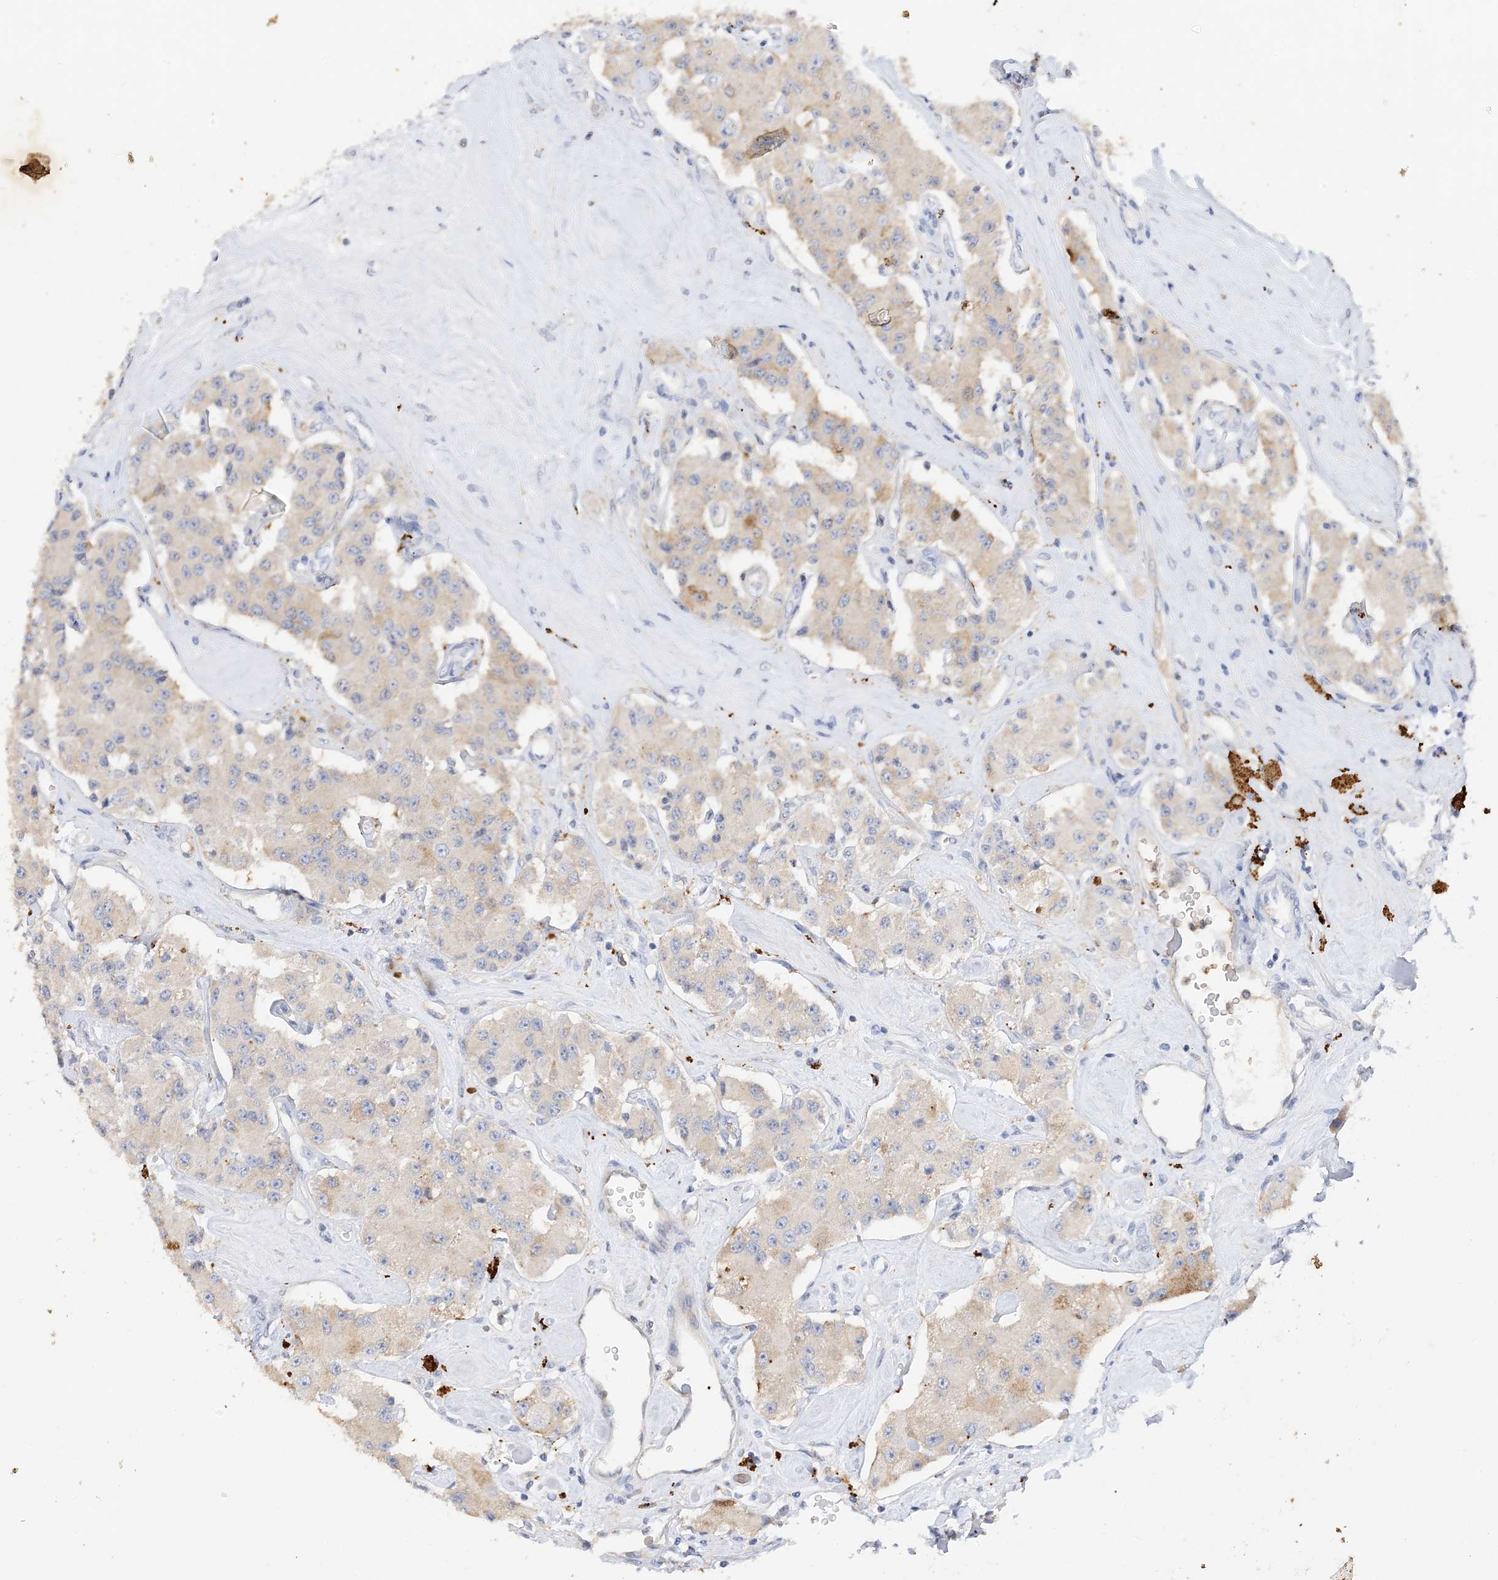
{"staining": {"intensity": "weak", "quantity": "<25%", "location": "cytoplasmic/membranous"}, "tissue": "carcinoid", "cell_type": "Tumor cells", "image_type": "cancer", "snomed": [{"axis": "morphology", "description": "Carcinoid, malignant, NOS"}, {"axis": "topography", "description": "Pancreas"}], "caption": "This is an immunohistochemistry (IHC) histopathology image of carcinoid (malignant). There is no expression in tumor cells.", "gene": "ARV1", "patient": {"sex": "male", "age": 41}}